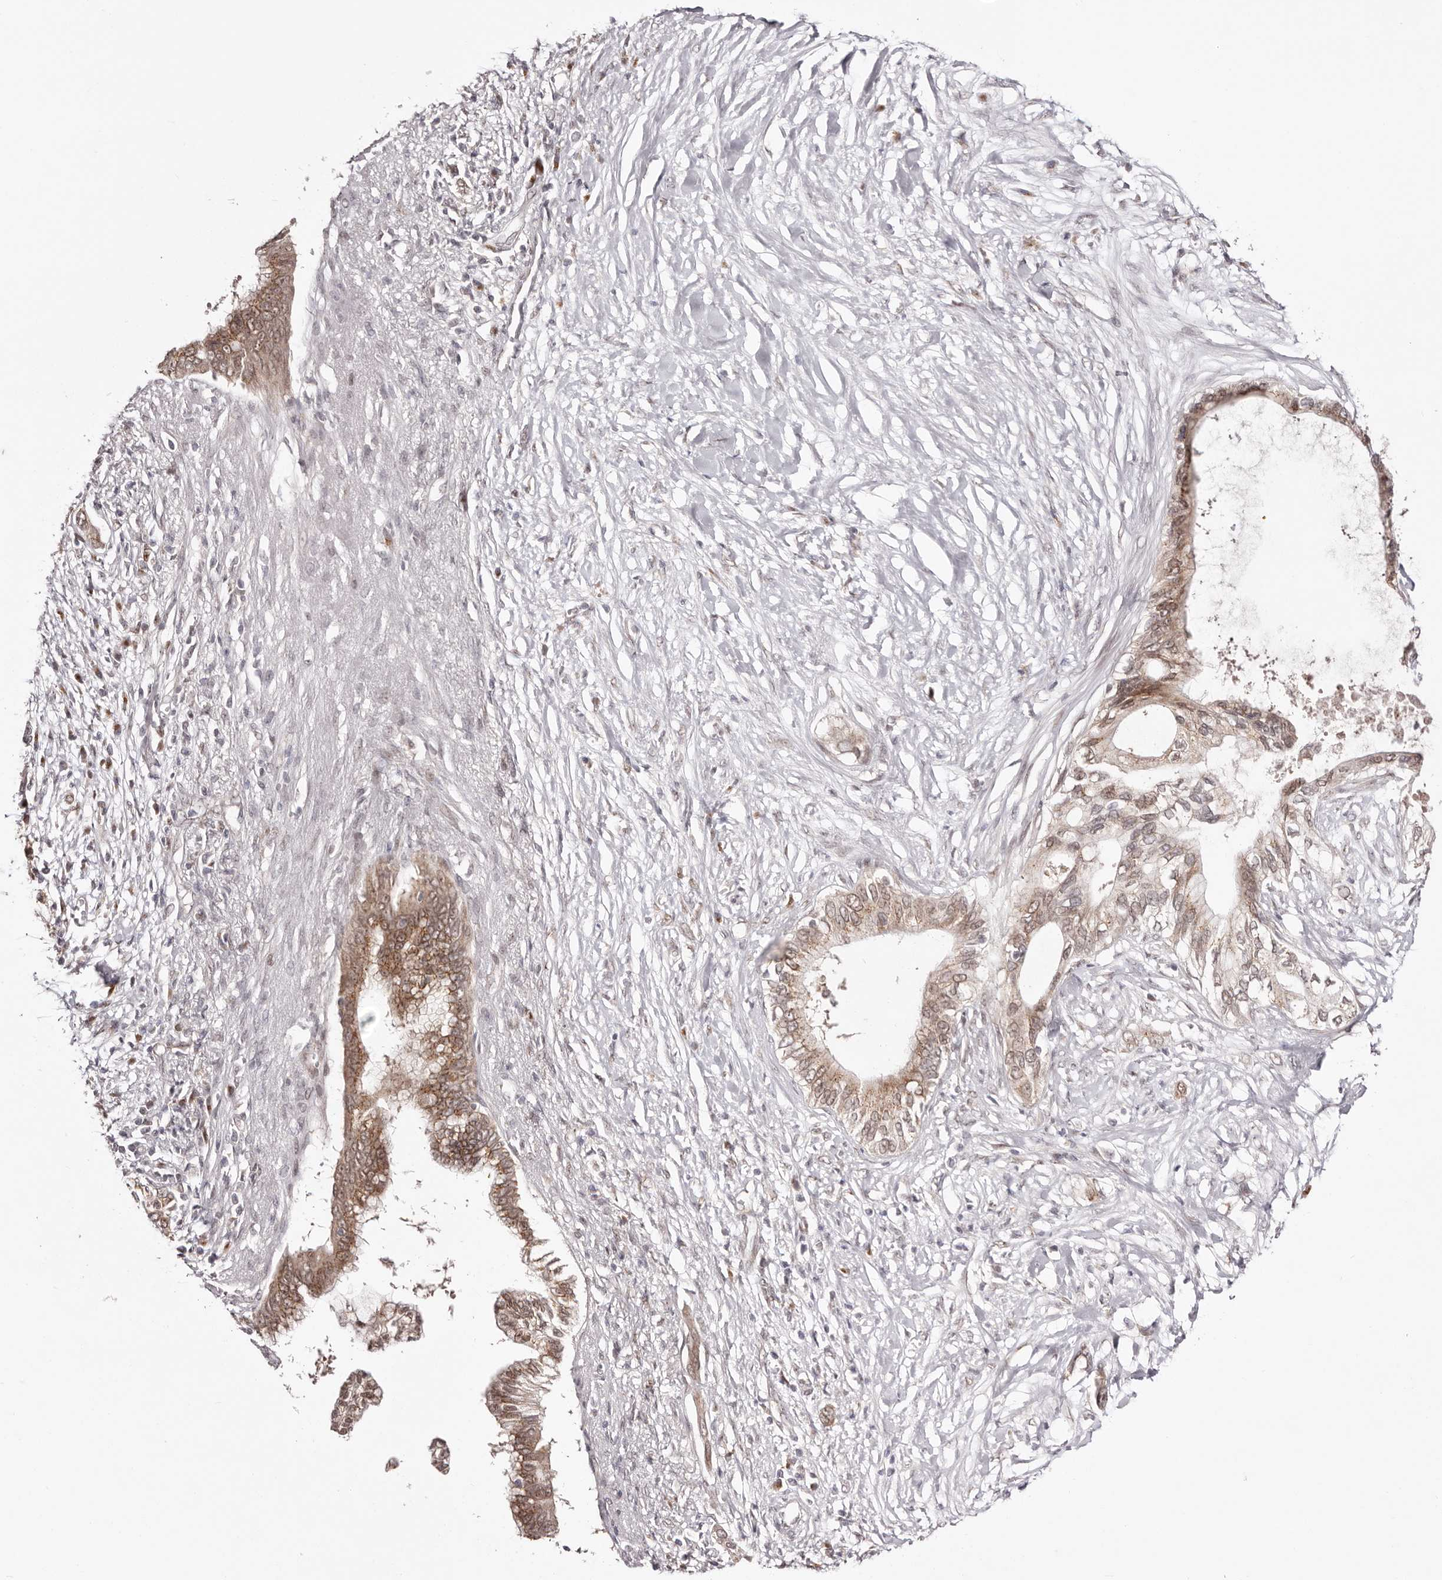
{"staining": {"intensity": "moderate", "quantity": ">75%", "location": "cytoplasmic/membranous,nuclear"}, "tissue": "pancreatic cancer", "cell_type": "Tumor cells", "image_type": "cancer", "snomed": [{"axis": "morphology", "description": "Normal tissue, NOS"}, {"axis": "morphology", "description": "Adenocarcinoma, NOS"}, {"axis": "topography", "description": "Pancreas"}, {"axis": "topography", "description": "Peripheral nerve tissue"}], "caption": "This is an image of immunohistochemistry (IHC) staining of pancreatic adenocarcinoma, which shows moderate staining in the cytoplasmic/membranous and nuclear of tumor cells.", "gene": "EGR3", "patient": {"sex": "male", "age": 59}}